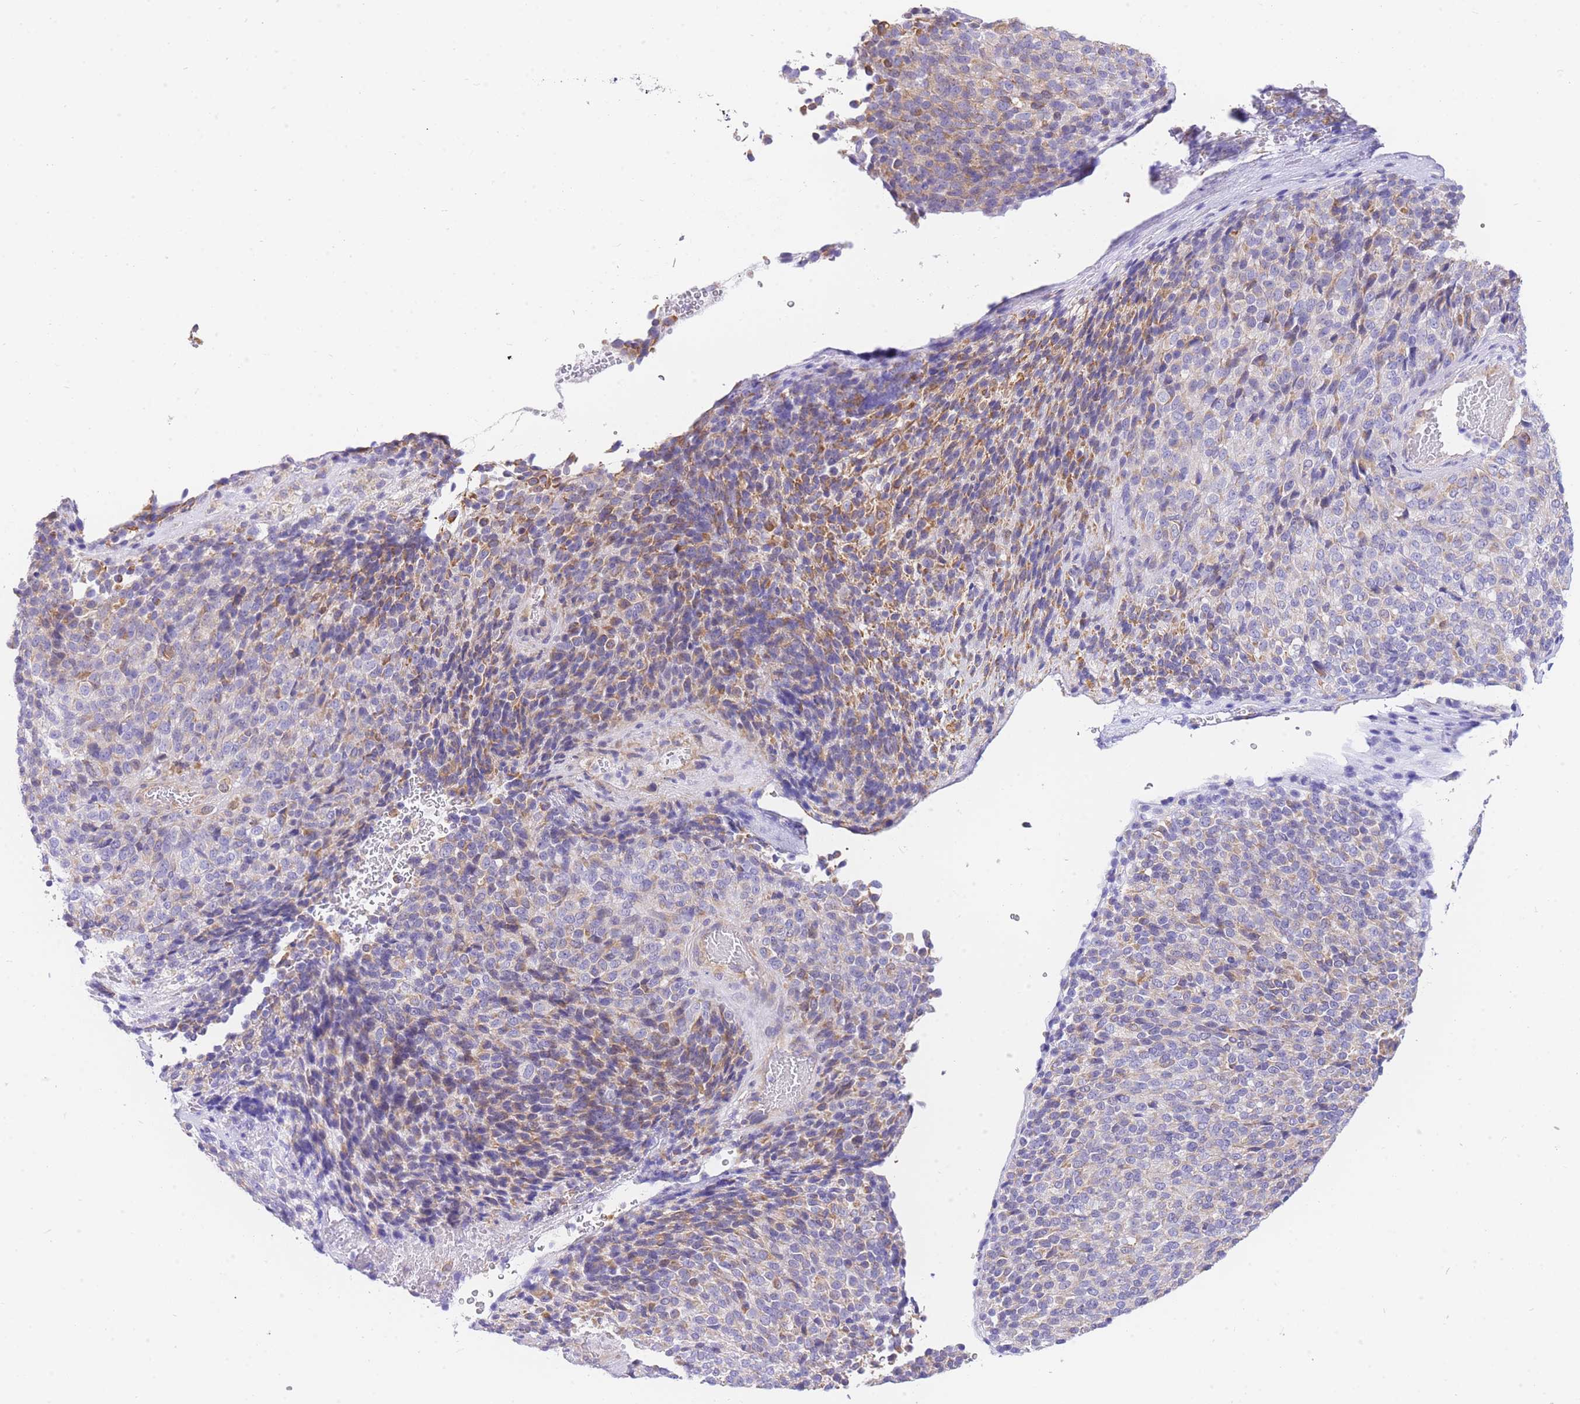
{"staining": {"intensity": "moderate", "quantity": "<25%", "location": "cytoplasmic/membranous"}, "tissue": "melanoma", "cell_type": "Tumor cells", "image_type": "cancer", "snomed": [{"axis": "morphology", "description": "Malignant melanoma, Metastatic site"}, {"axis": "topography", "description": "Brain"}], "caption": "This is an image of immunohistochemistry (IHC) staining of melanoma, which shows moderate positivity in the cytoplasmic/membranous of tumor cells.", "gene": "SRSF12", "patient": {"sex": "female", "age": 56}}